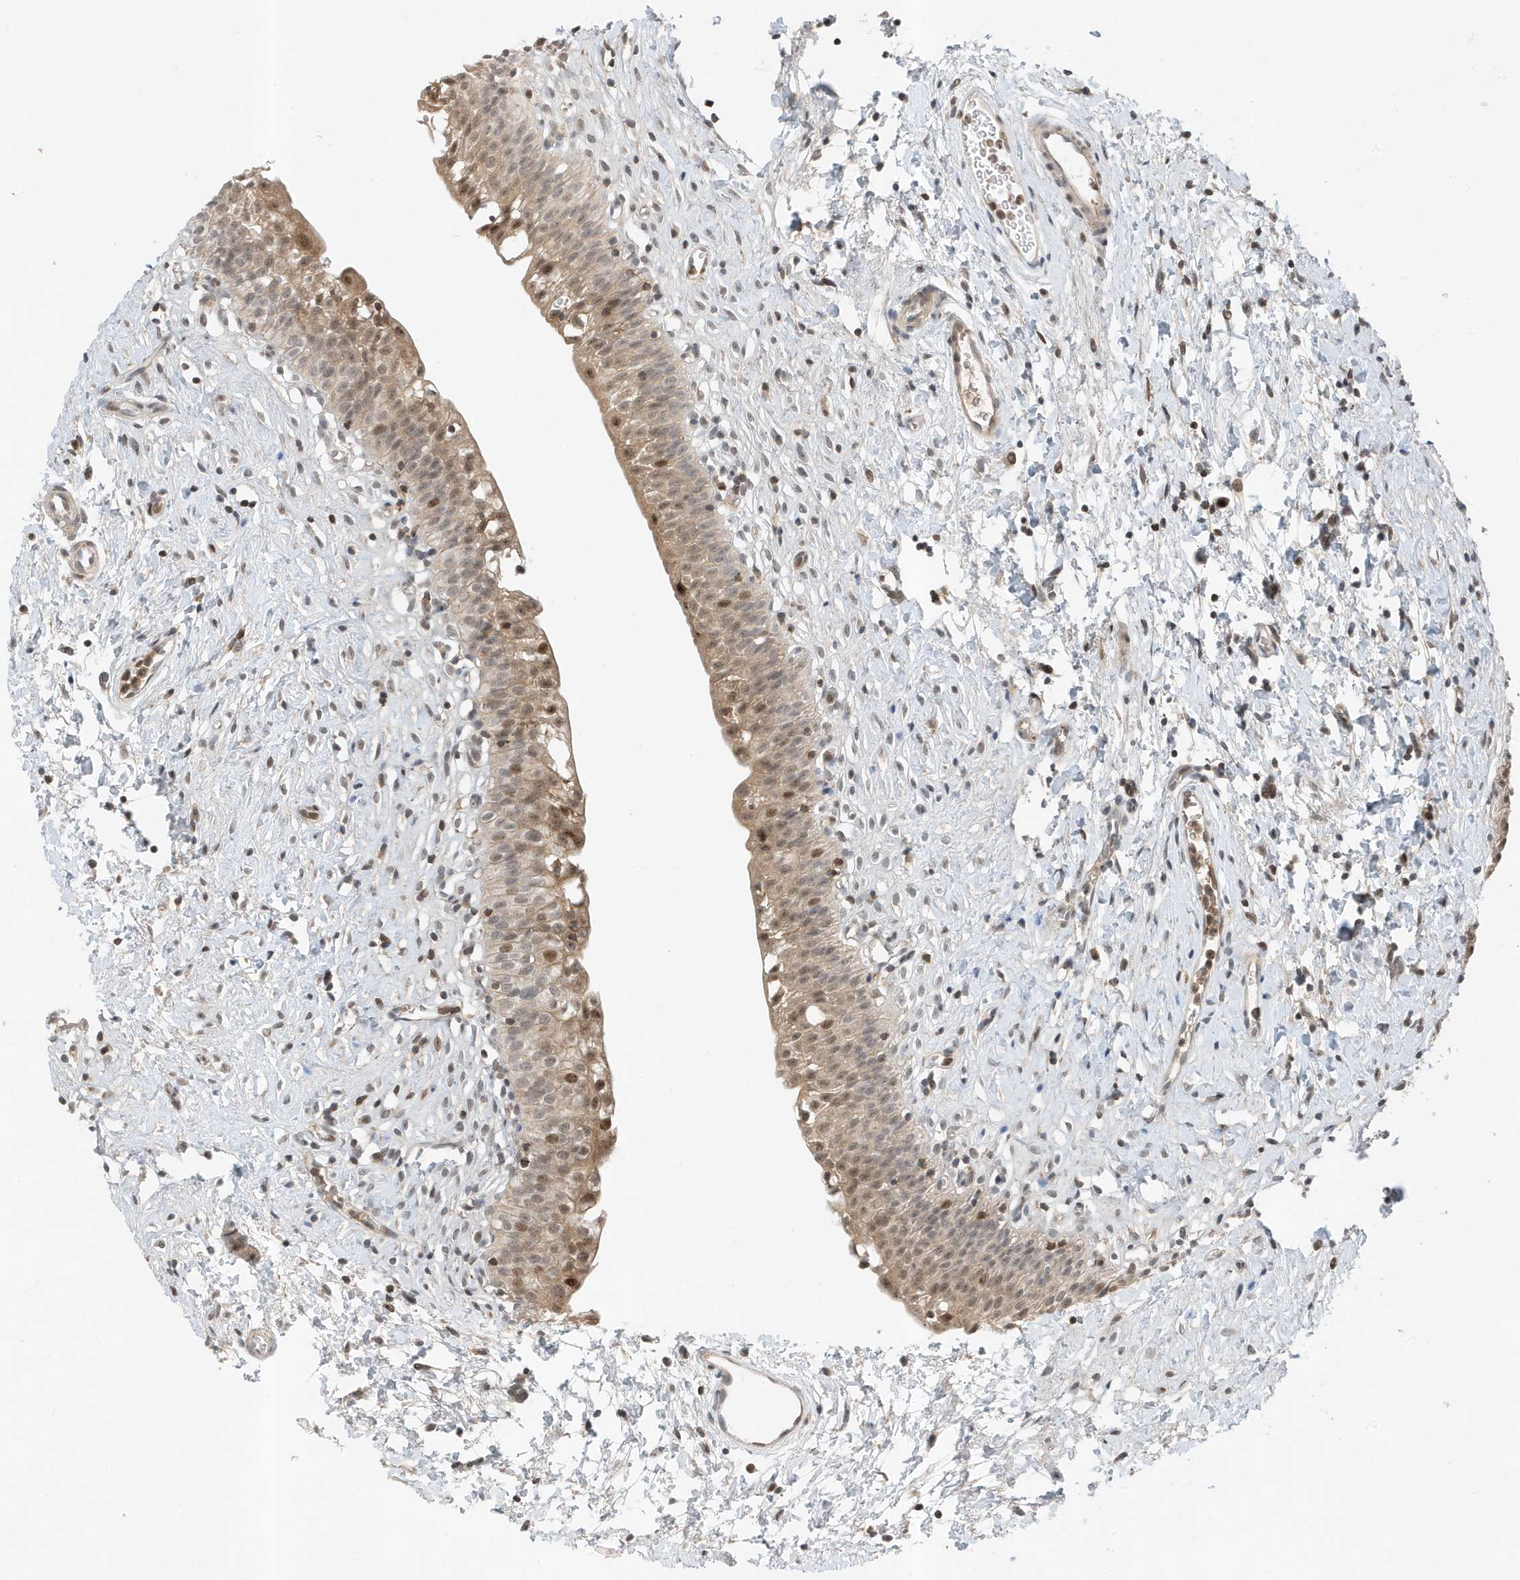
{"staining": {"intensity": "moderate", "quantity": "25%-75%", "location": "cytoplasmic/membranous,nuclear"}, "tissue": "urinary bladder", "cell_type": "Urothelial cells", "image_type": "normal", "snomed": [{"axis": "morphology", "description": "Normal tissue, NOS"}, {"axis": "topography", "description": "Urinary bladder"}], "caption": "Benign urinary bladder displays moderate cytoplasmic/membranous,nuclear positivity in approximately 25%-75% of urothelial cells.", "gene": "MAST3", "patient": {"sex": "male", "age": 51}}